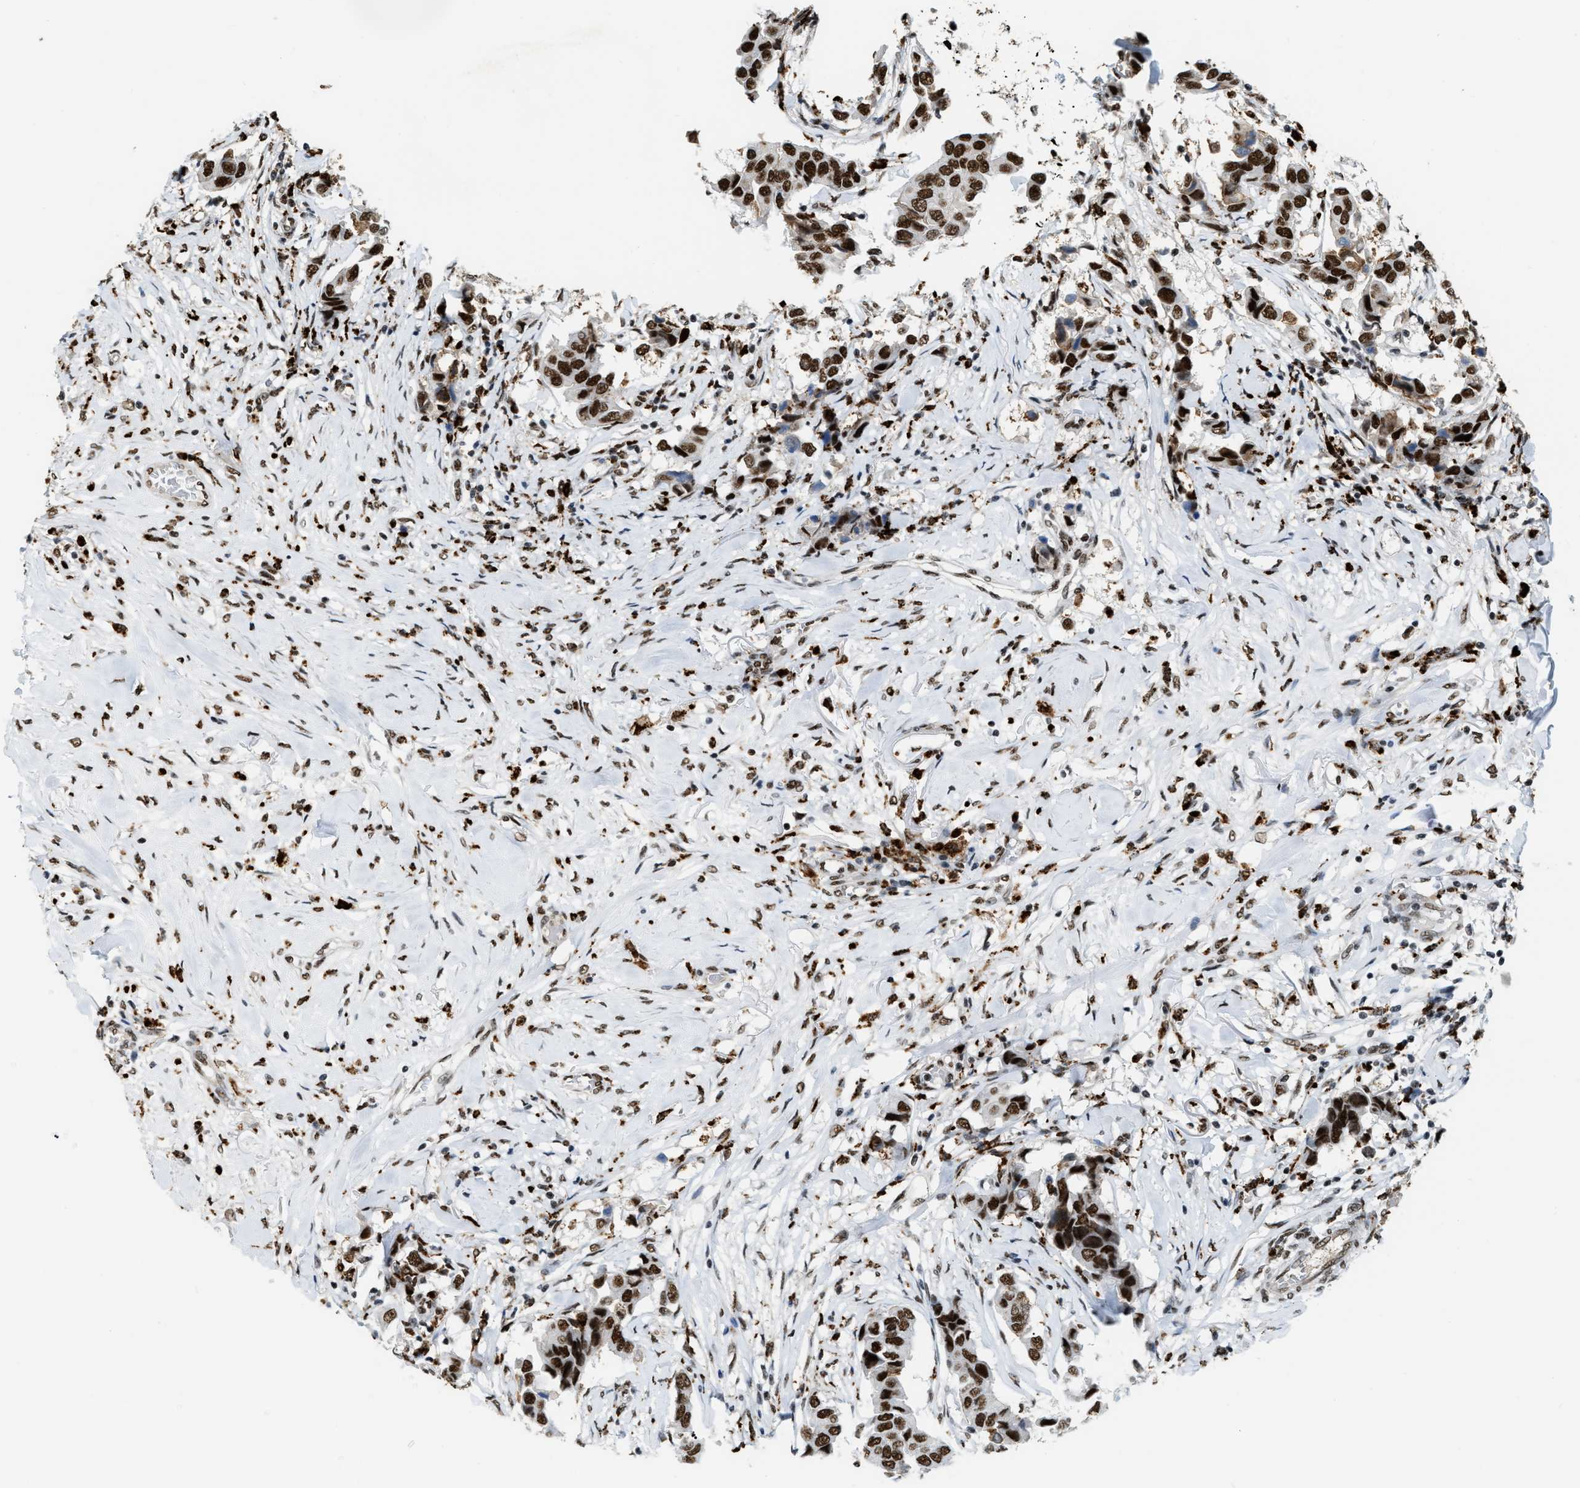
{"staining": {"intensity": "strong", "quantity": ">75%", "location": "nuclear"}, "tissue": "breast cancer", "cell_type": "Tumor cells", "image_type": "cancer", "snomed": [{"axis": "morphology", "description": "Duct carcinoma"}, {"axis": "topography", "description": "Breast"}], "caption": "IHC (DAB) staining of breast cancer (infiltrating ductal carcinoma) exhibits strong nuclear protein expression in about >75% of tumor cells. Immunohistochemistry (ihc) stains the protein in brown and the nuclei are stained blue.", "gene": "NUMA1", "patient": {"sex": "female", "age": 80}}